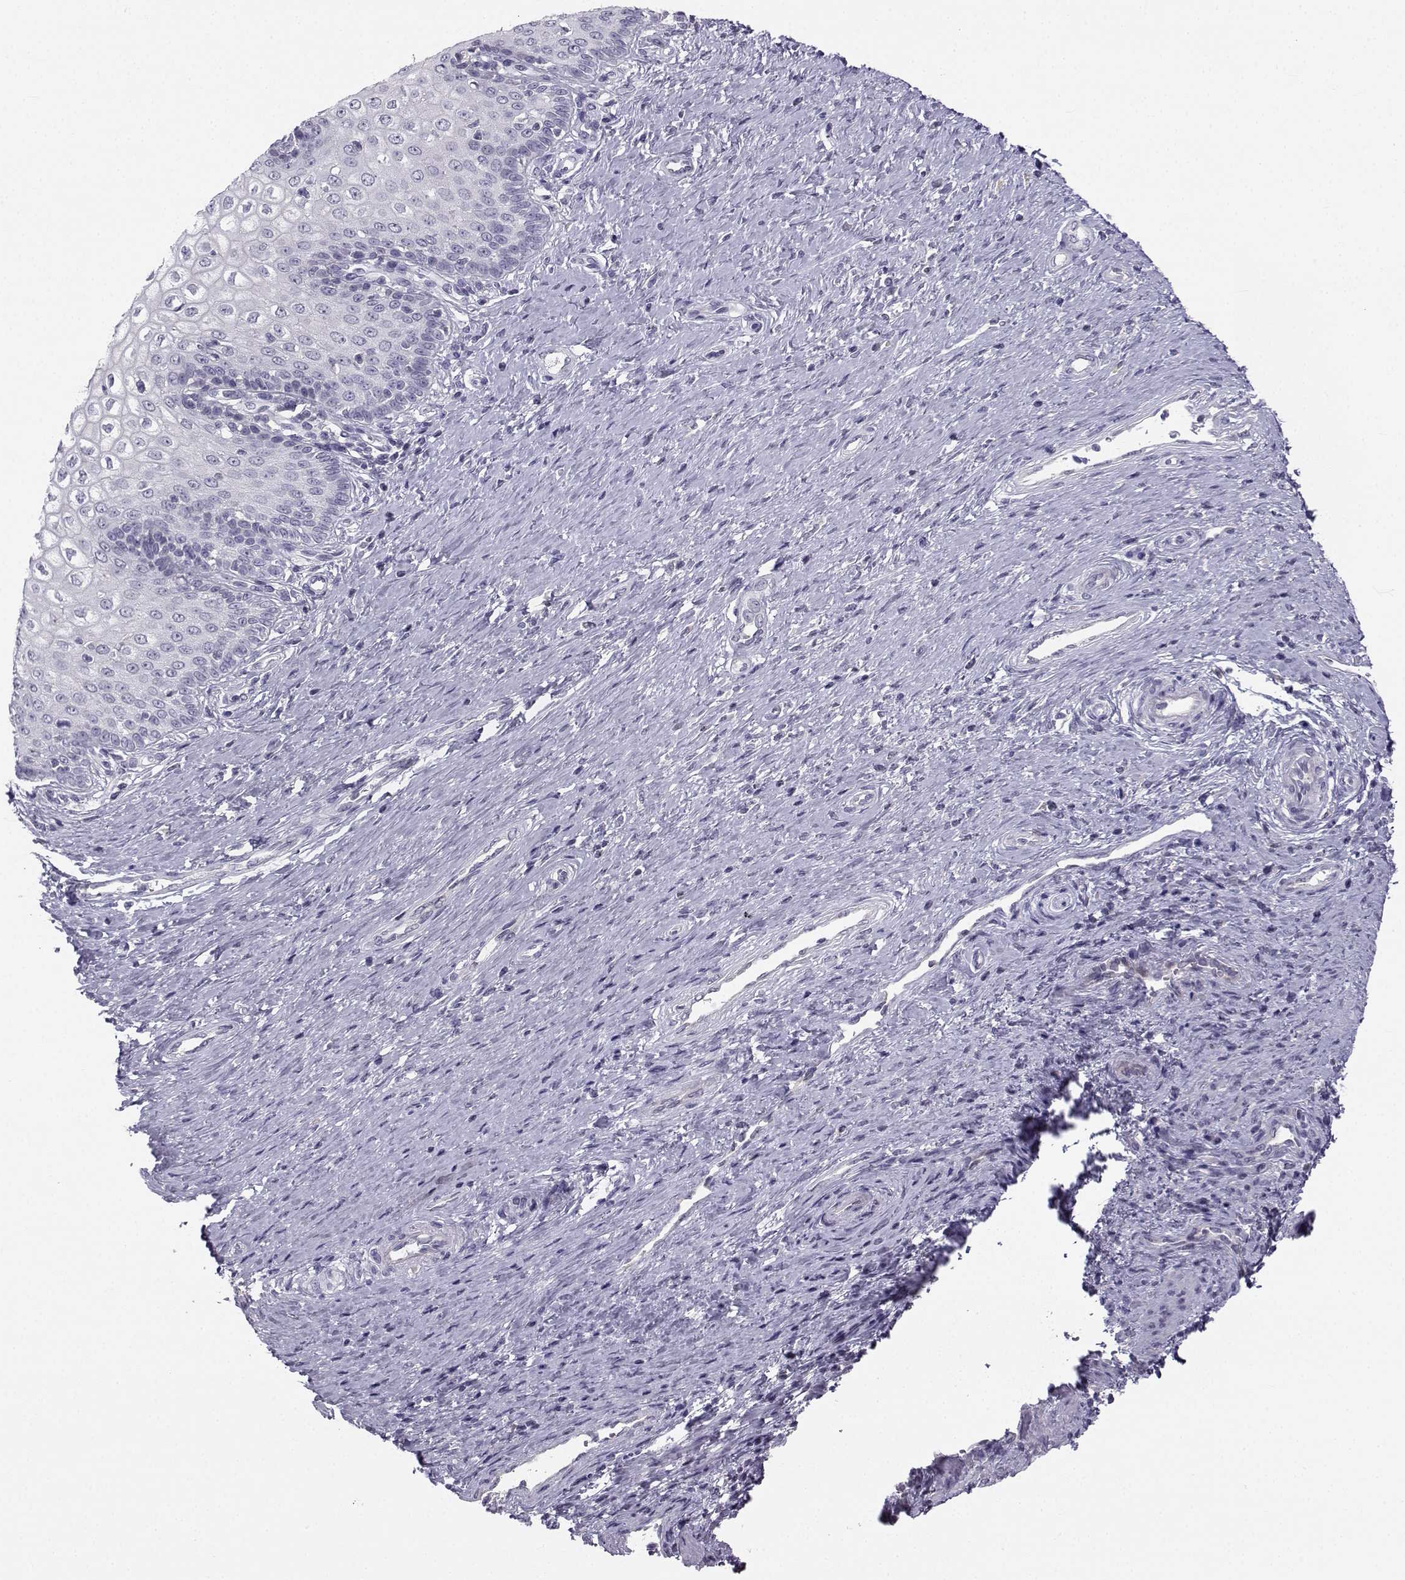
{"staining": {"intensity": "negative", "quantity": "none", "location": "none"}, "tissue": "cervical cancer", "cell_type": "Tumor cells", "image_type": "cancer", "snomed": [{"axis": "morphology", "description": "Squamous cell carcinoma, NOS"}, {"axis": "topography", "description": "Cervix"}], "caption": "This image is of squamous cell carcinoma (cervical) stained with IHC to label a protein in brown with the nuclei are counter-stained blue. There is no staining in tumor cells.", "gene": "MROH7", "patient": {"sex": "female", "age": 26}}